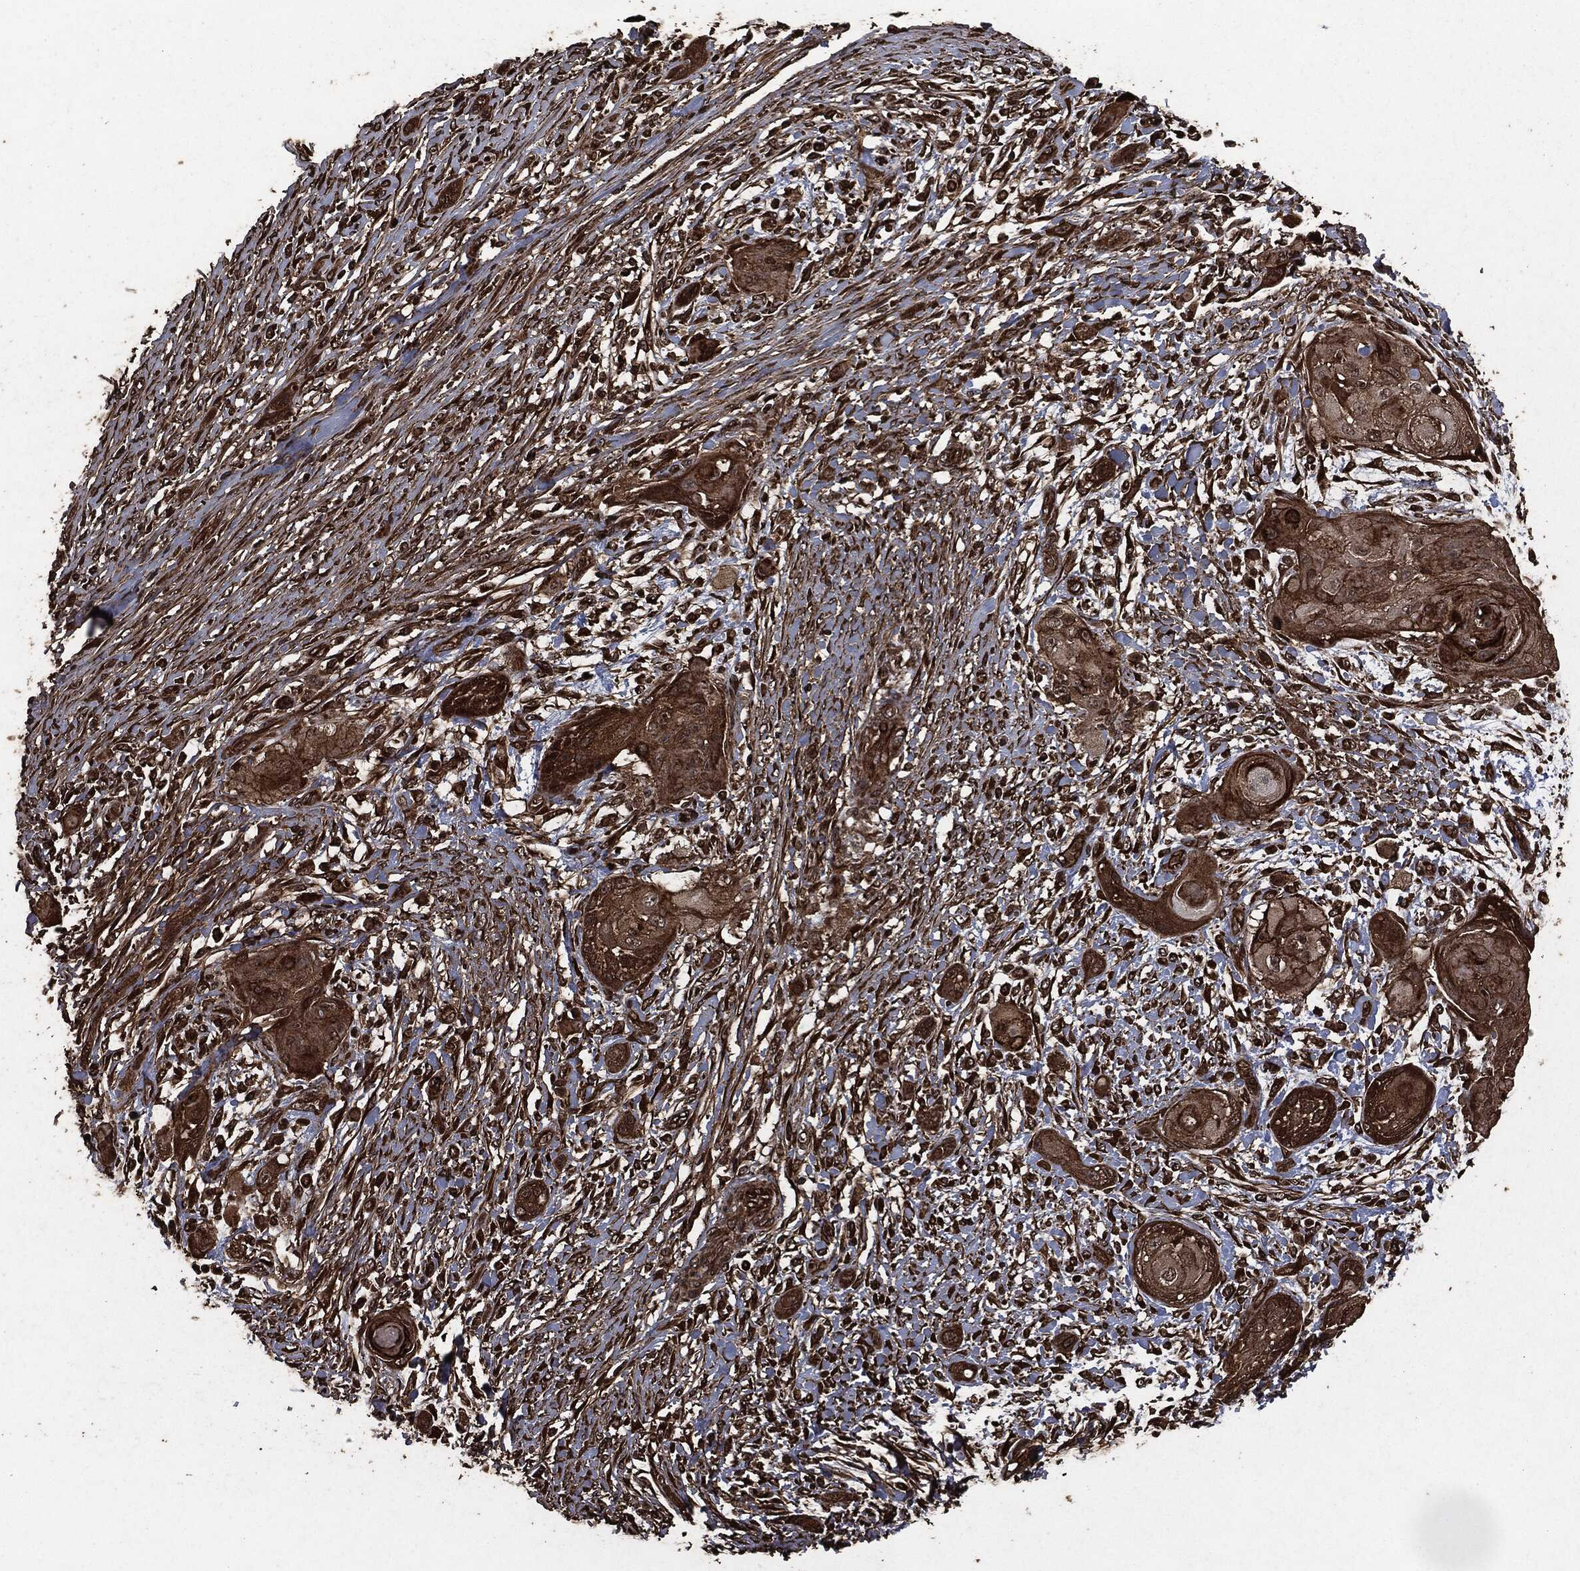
{"staining": {"intensity": "strong", "quantity": "25%-75%", "location": "cytoplasmic/membranous"}, "tissue": "skin cancer", "cell_type": "Tumor cells", "image_type": "cancer", "snomed": [{"axis": "morphology", "description": "Squamous cell carcinoma, NOS"}, {"axis": "topography", "description": "Skin"}], "caption": "Skin cancer stained with DAB (3,3'-diaminobenzidine) immunohistochemistry (IHC) reveals high levels of strong cytoplasmic/membranous staining in approximately 25%-75% of tumor cells. The protein is shown in brown color, while the nuclei are stained blue.", "gene": "HRAS", "patient": {"sex": "male", "age": 62}}